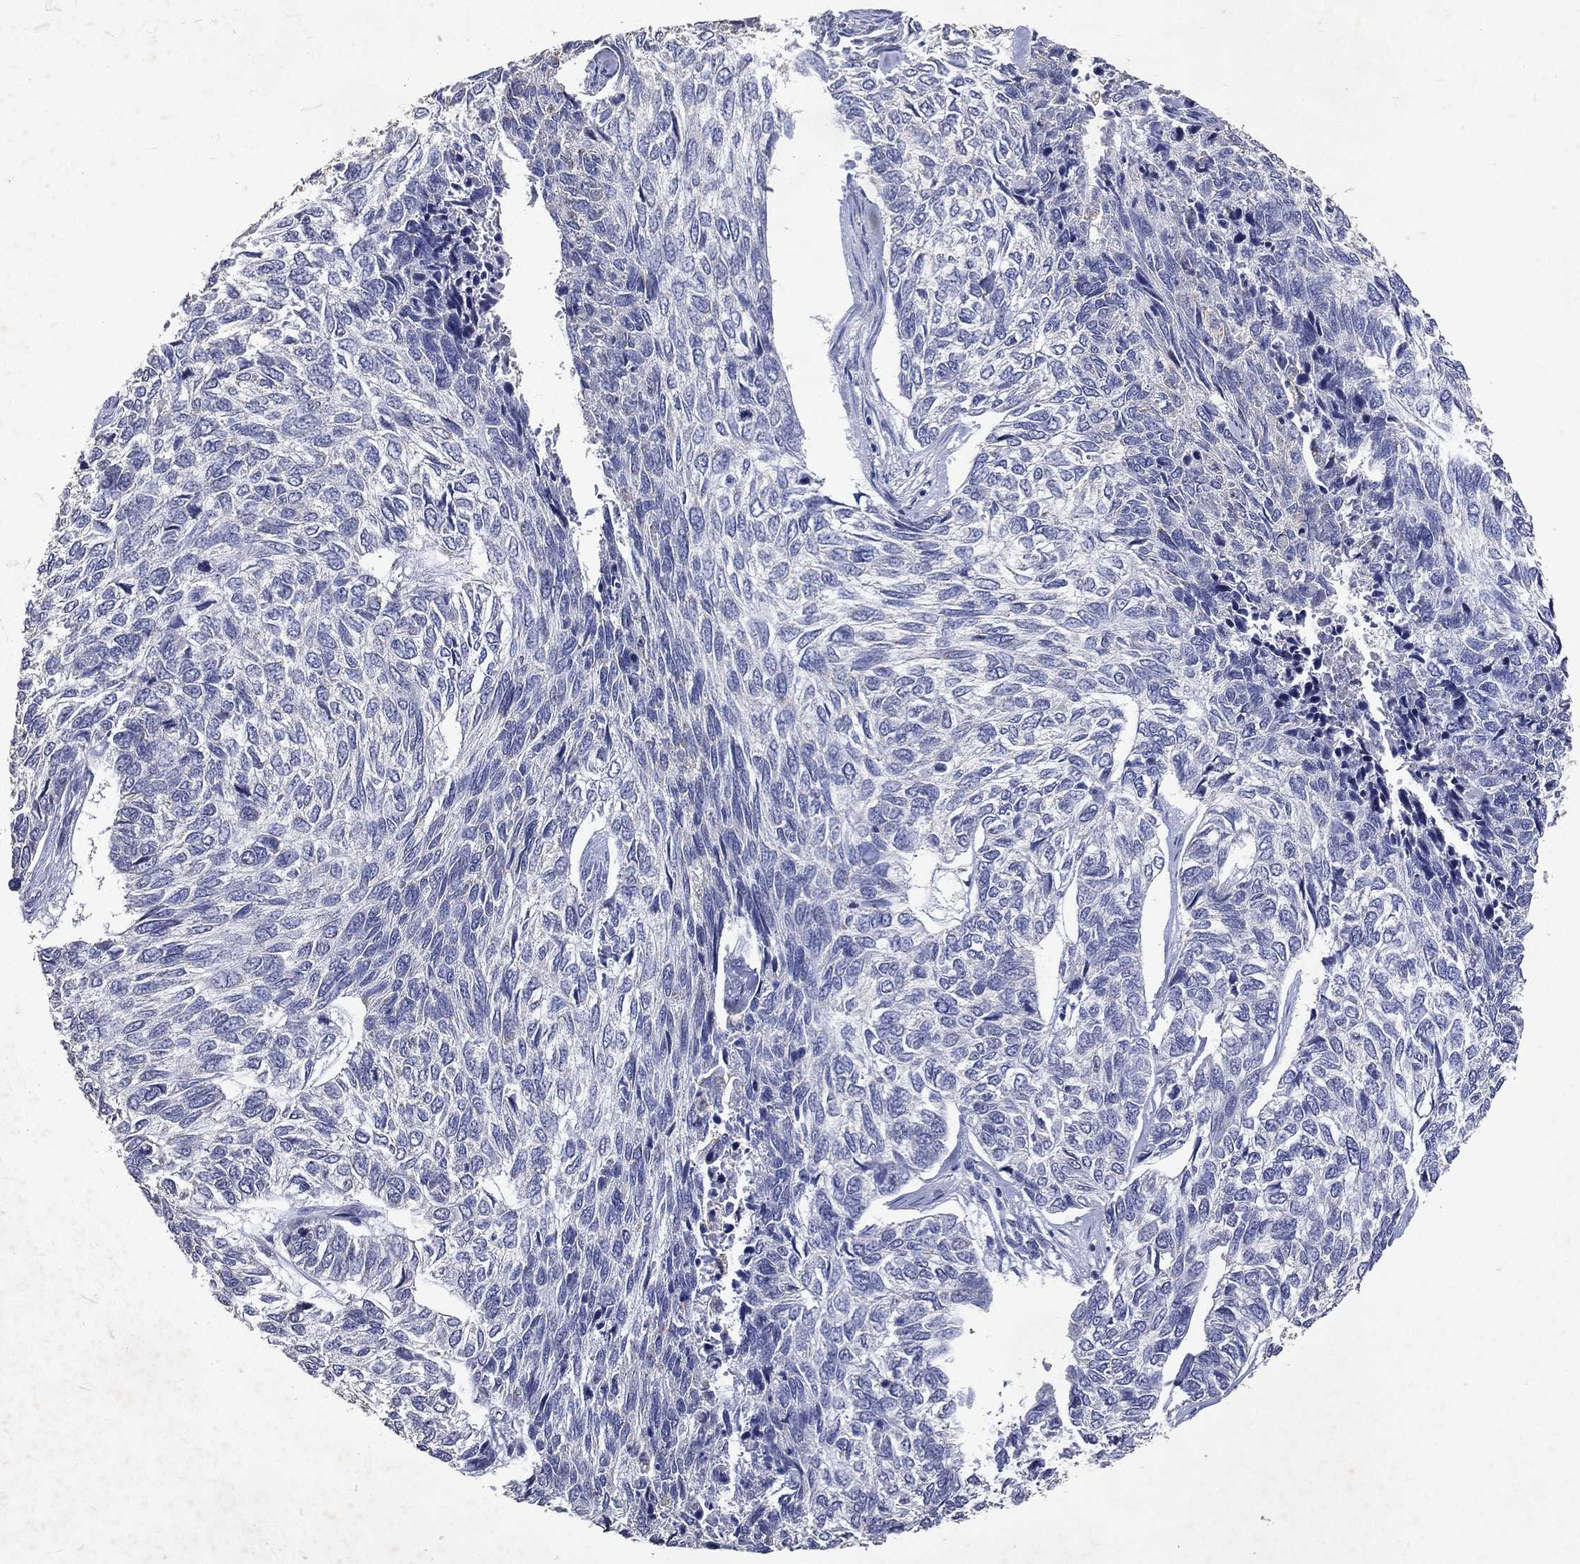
{"staining": {"intensity": "negative", "quantity": "none", "location": "none"}, "tissue": "skin cancer", "cell_type": "Tumor cells", "image_type": "cancer", "snomed": [{"axis": "morphology", "description": "Basal cell carcinoma"}, {"axis": "topography", "description": "Skin"}], "caption": "IHC photomicrograph of neoplastic tissue: human skin cancer stained with DAB (3,3'-diaminobenzidine) demonstrates no significant protein staining in tumor cells.", "gene": "SLC34A2", "patient": {"sex": "female", "age": 65}}